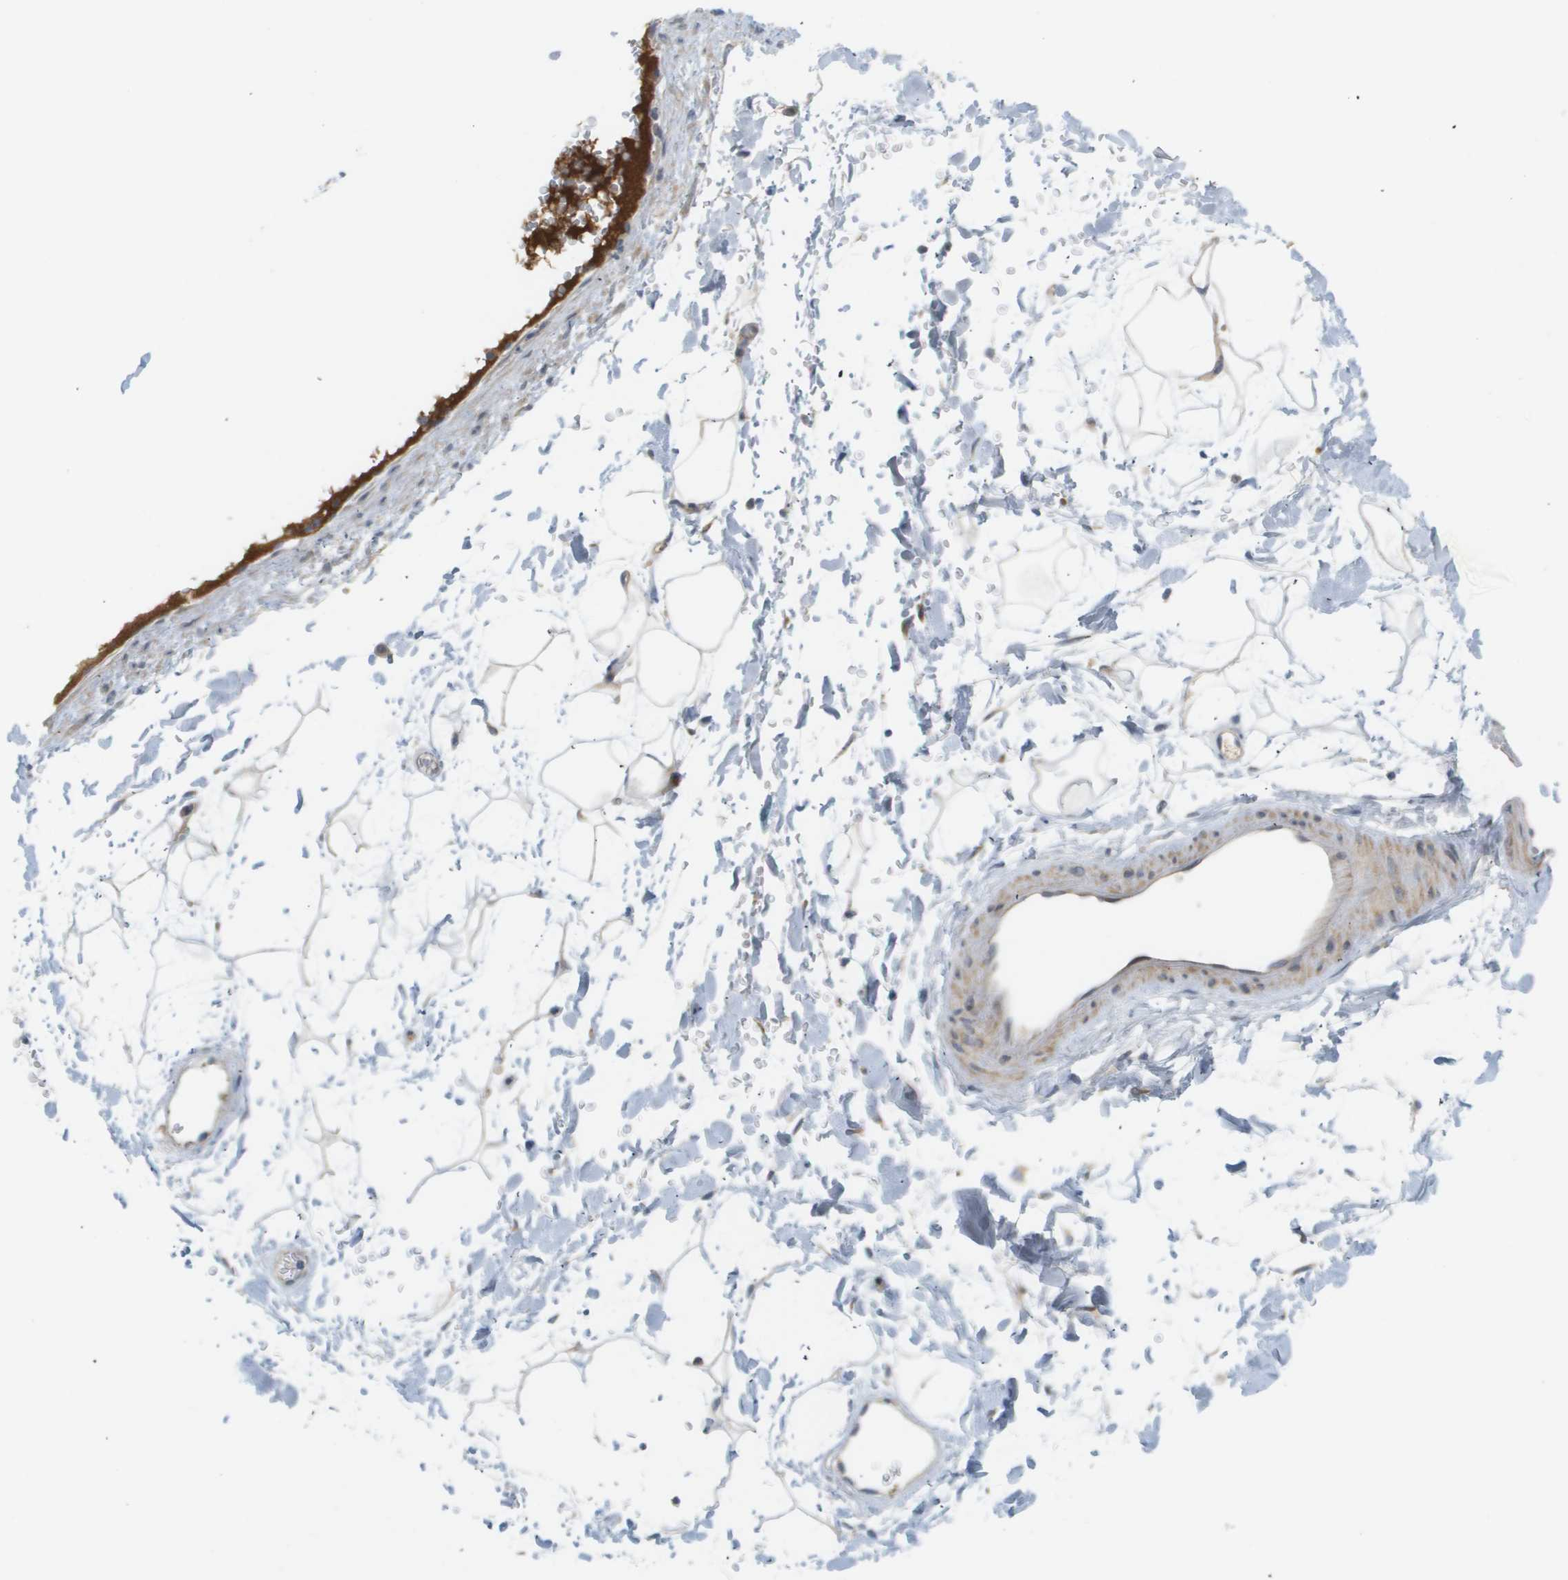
{"staining": {"intensity": "weak", "quantity": "25%-75%", "location": "cytoplasmic/membranous"}, "tissue": "adipose tissue", "cell_type": "Adipocytes", "image_type": "normal", "snomed": [{"axis": "morphology", "description": "Normal tissue, NOS"}, {"axis": "topography", "description": "Soft tissue"}], "caption": "DAB (3,3'-diaminobenzidine) immunohistochemical staining of unremarkable adipose tissue reveals weak cytoplasmic/membranous protein positivity in approximately 25%-75% of adipocytes.", "gene": "PROC", "patient": {"sex": "male", "age": 72}}